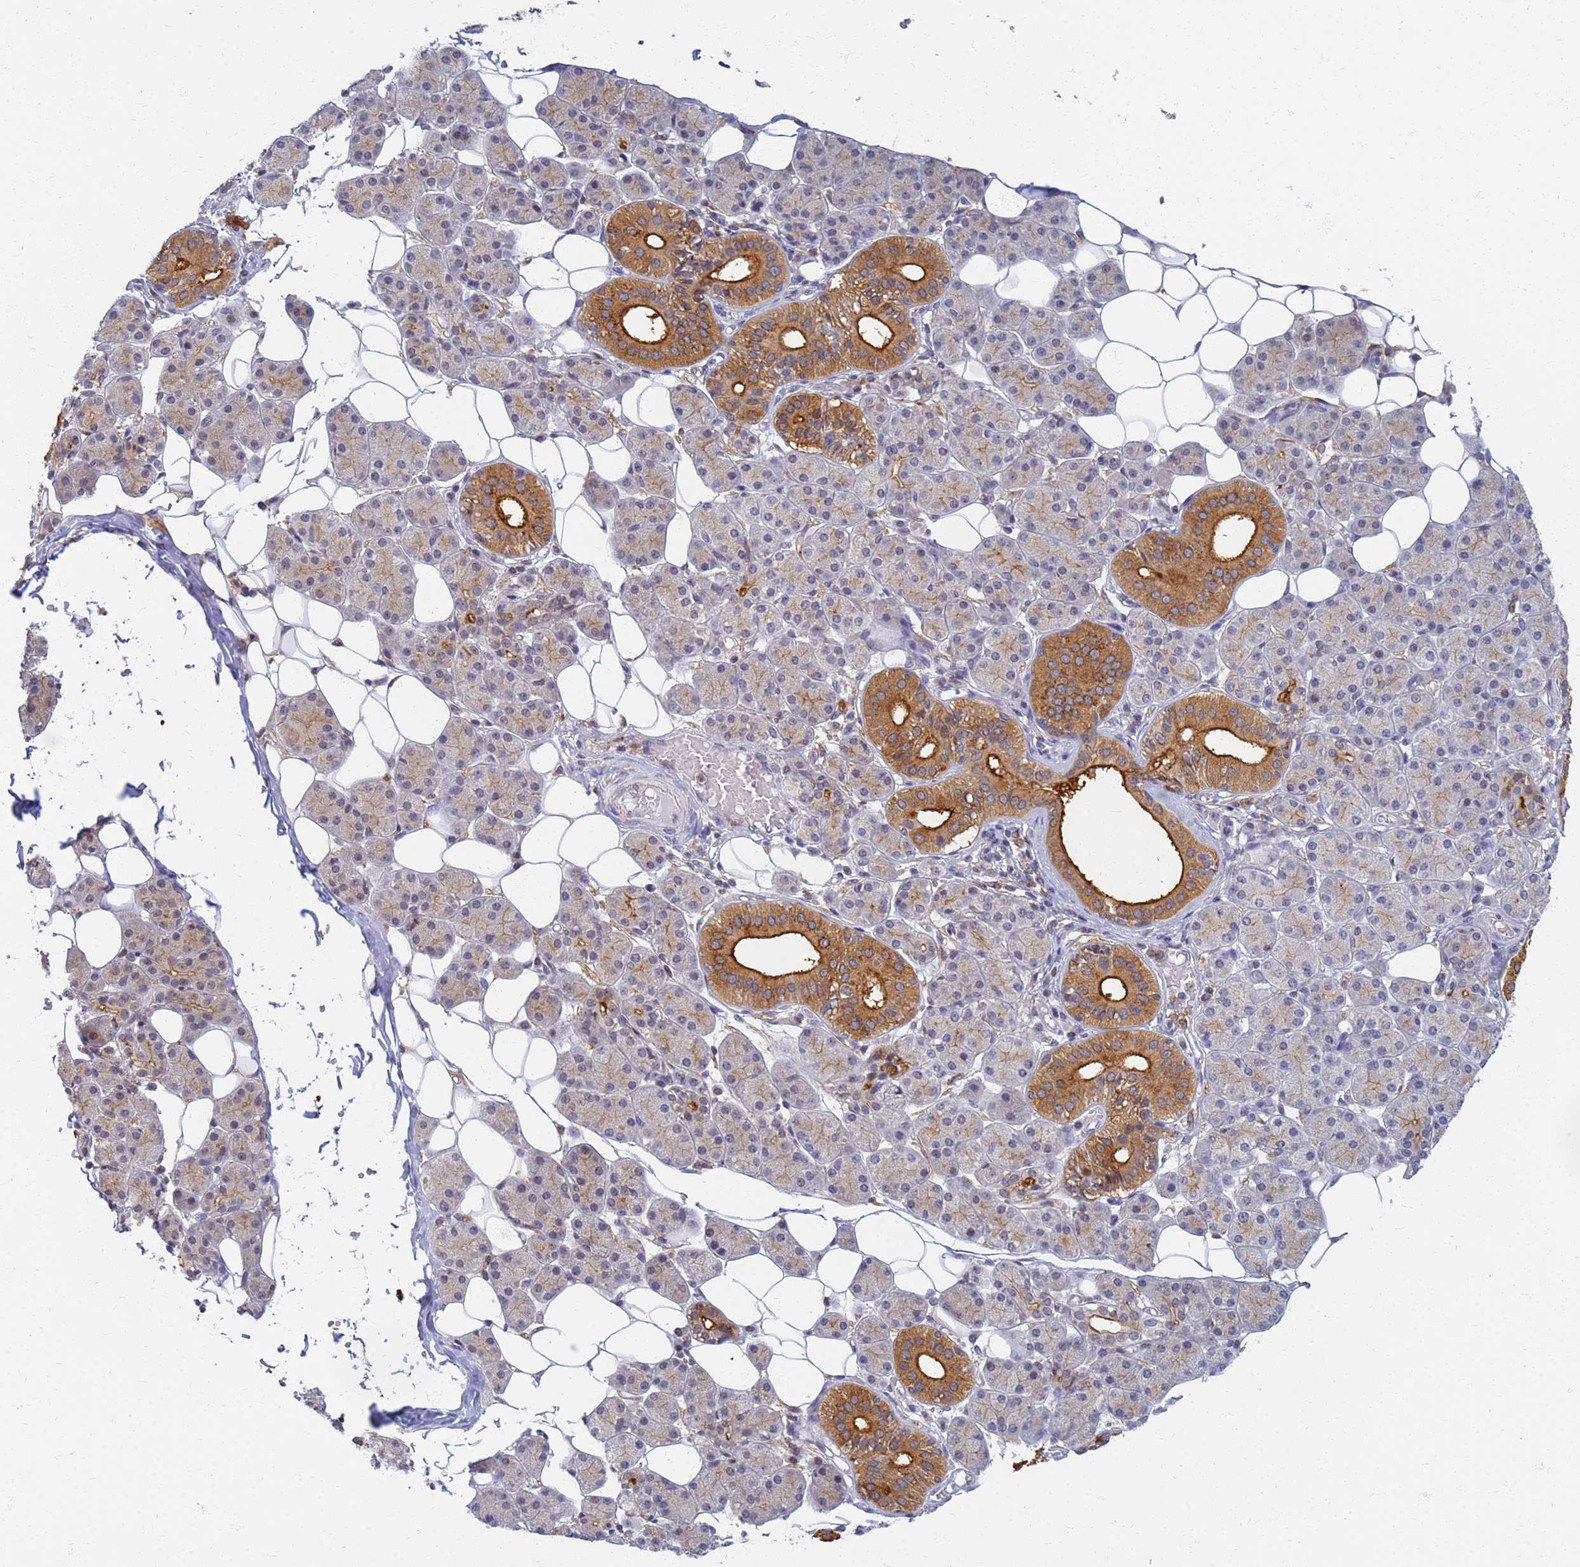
{"staining": {"intensity": "strong", "quantity": "<25%", "location": "cytoplasmic/membranous"}, "tissue": "salivary gland", "cell_type": "Glandular cells", "image_type": "normal", "snomed": [{"axis": "morphology", "description": "Normal tissue, NOS"}, {"axis": "topography", "description": "Salivary gland"}], "caption": "Immunohistochemistry staining of benign salivary gland, which displays medium levels of strong cytoplasmic/membranous staining in about <25% of glandular cells indicating strong cytoplasmic/membranous protein staining. The staining was performed using DAB (brown) for protein detection and nuclei were counterstained in hematoxylin (blue).", "gene": "ATP6V1E1", "patient": {"sex": "female", "age": 33}}